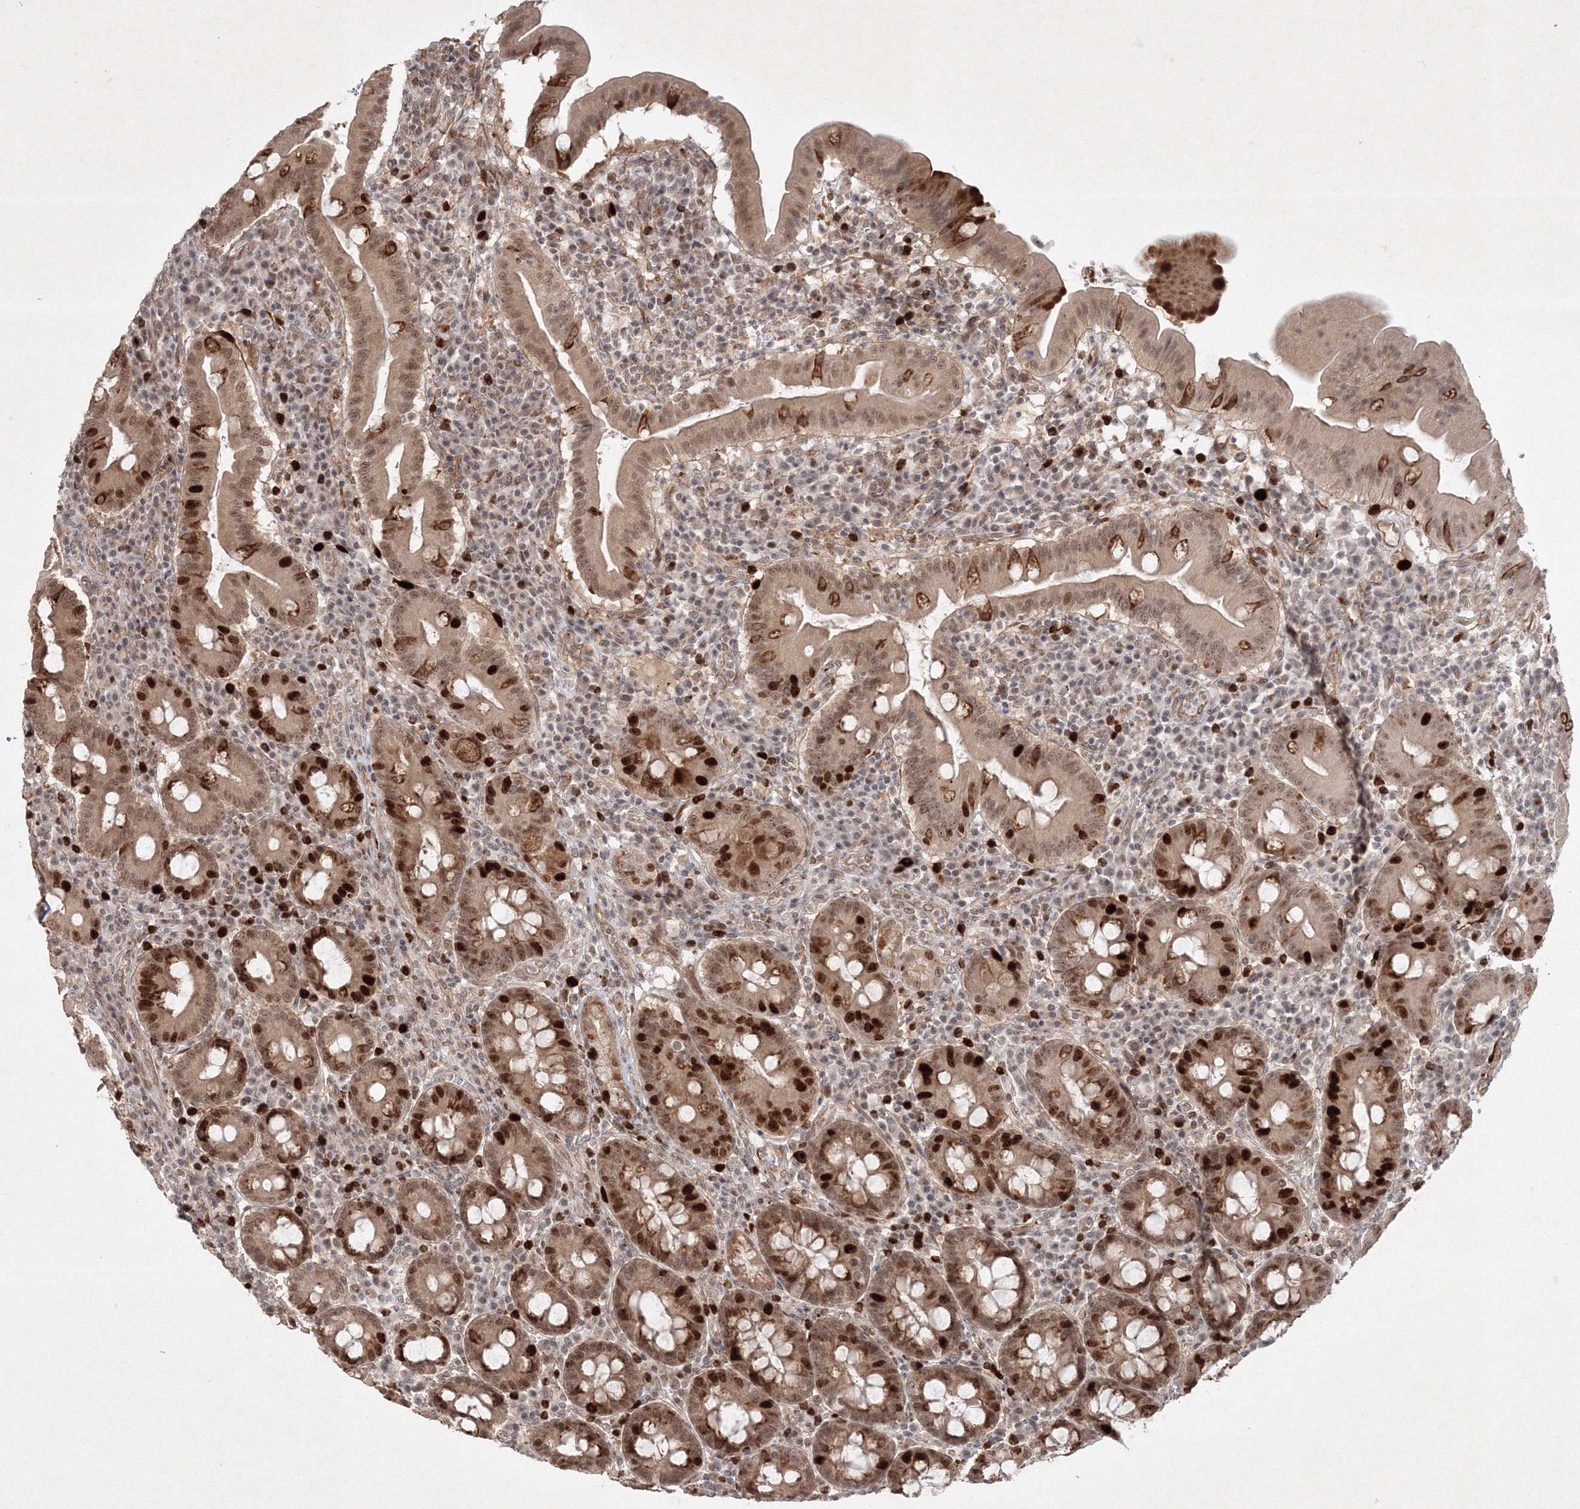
{"staining": {"intensity": "strong", "quantity": ">75%", "location": "cytoplasmic/membranous,nuclear"}, "tissue": "duodenum", "cell_type": "Glandular cells", "image_type": "normal", "snomed": [{"axis": "morphology", "description": "Normal tissue, NOS"}, {"axis": "topography", "description": "Duodenum"}], "caption": "Immunohistochemistry of benign duodenum exhibits high levels of strong cytoplasmic/membranous,nuclear expression in approximately >75% of glandular cells. (DAB (3,3'-diaminobenzidine) IHC with brightfield microscopy, high magnification).", "gene": "KIF20A", "patient": {"sex": "male", "age": 50}}